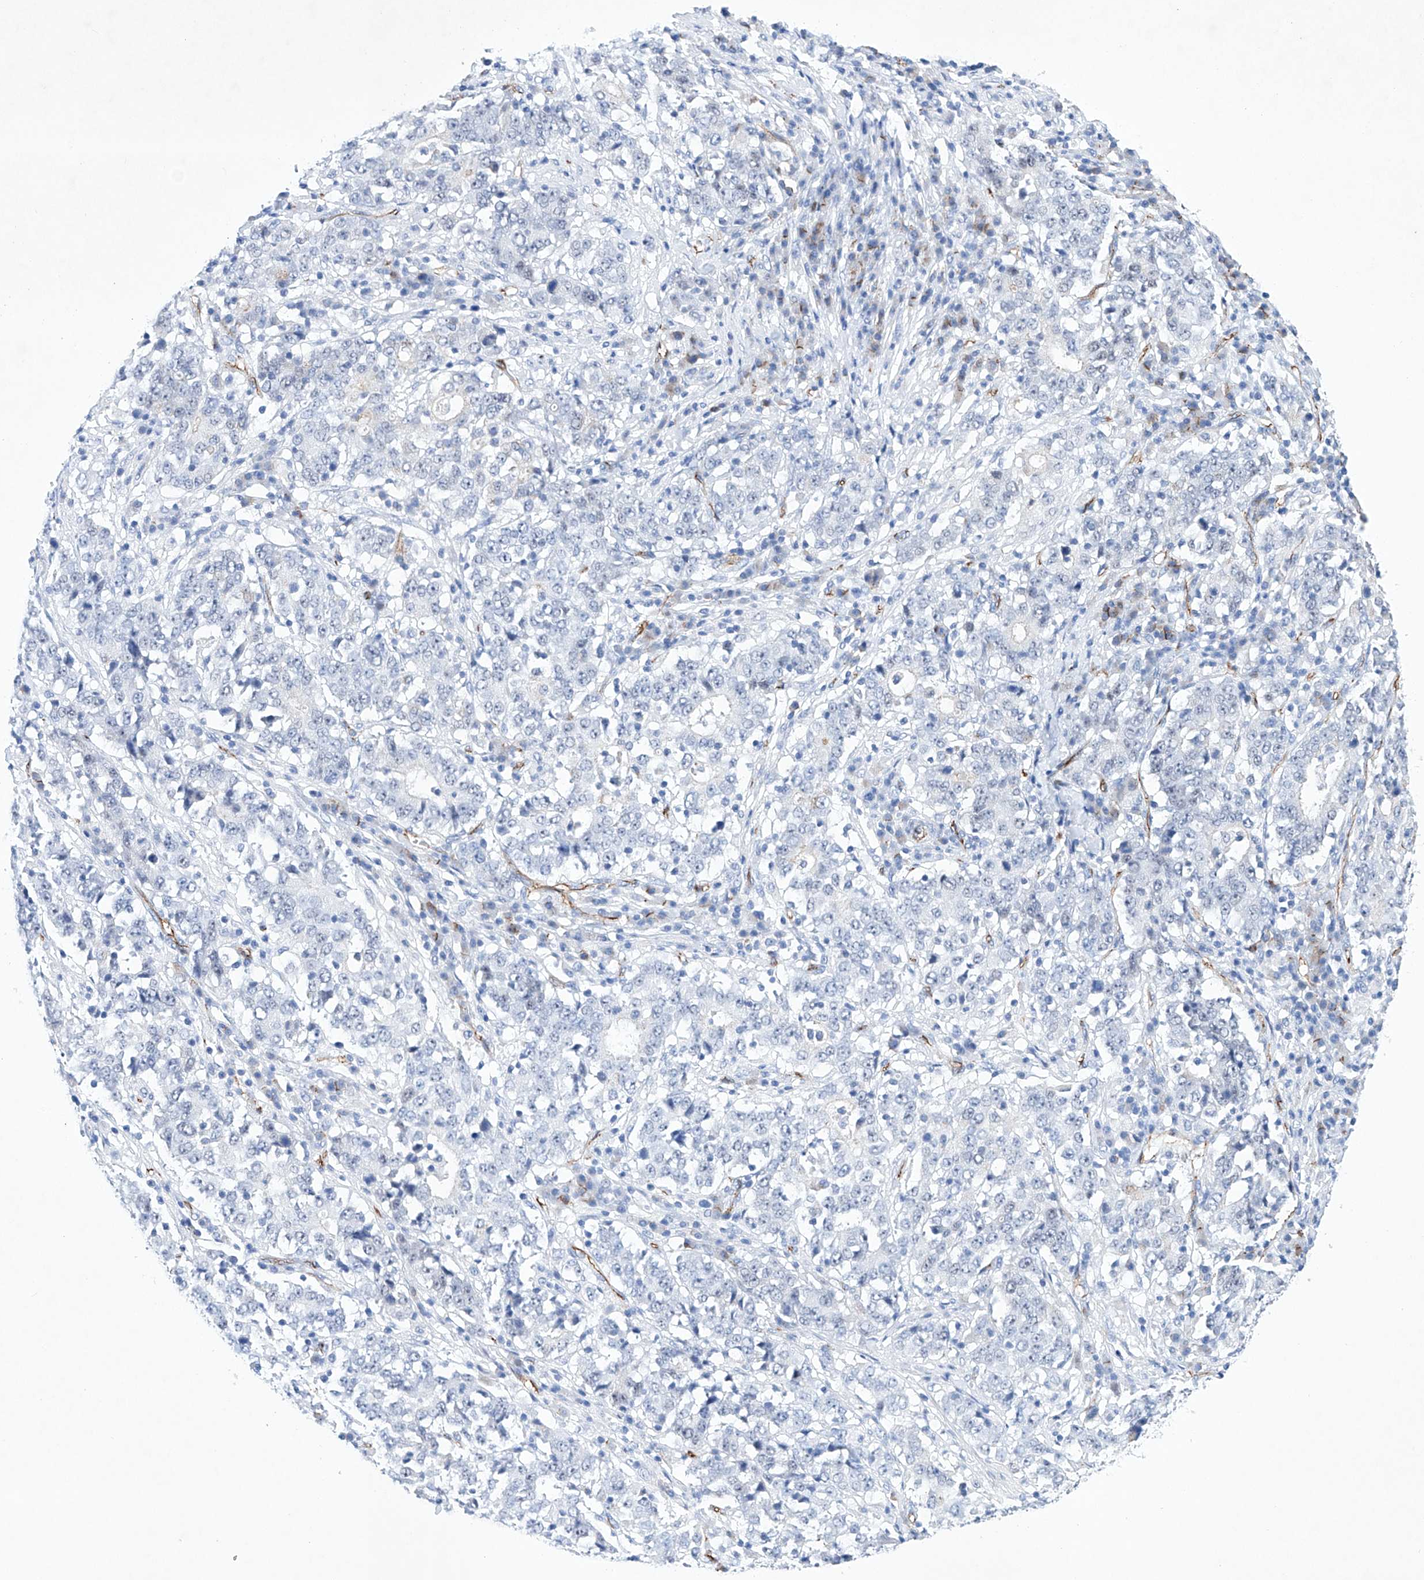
{"staining": {"intensity": "negative", "quantity": "none", "location": "none"}, "tissue": "stomach cancer", "cell_type": "Tumor cells", "image_type": "cancer", "snomed": [{"axis": "morphology", "description": "Adenocarcinoma, NOS"}, {"axis": "topography", "description": "Stomach"}], "caption": "Tumor cells are negative for protein expression in human stomach cancer (adenocarcinoma). (DAB (3,3'-diaminobenzidine) immunohistochemistry with hematoxylin counter stain).", "gene": "ETV7", "patient": {"sex": "male", "age": 59}}